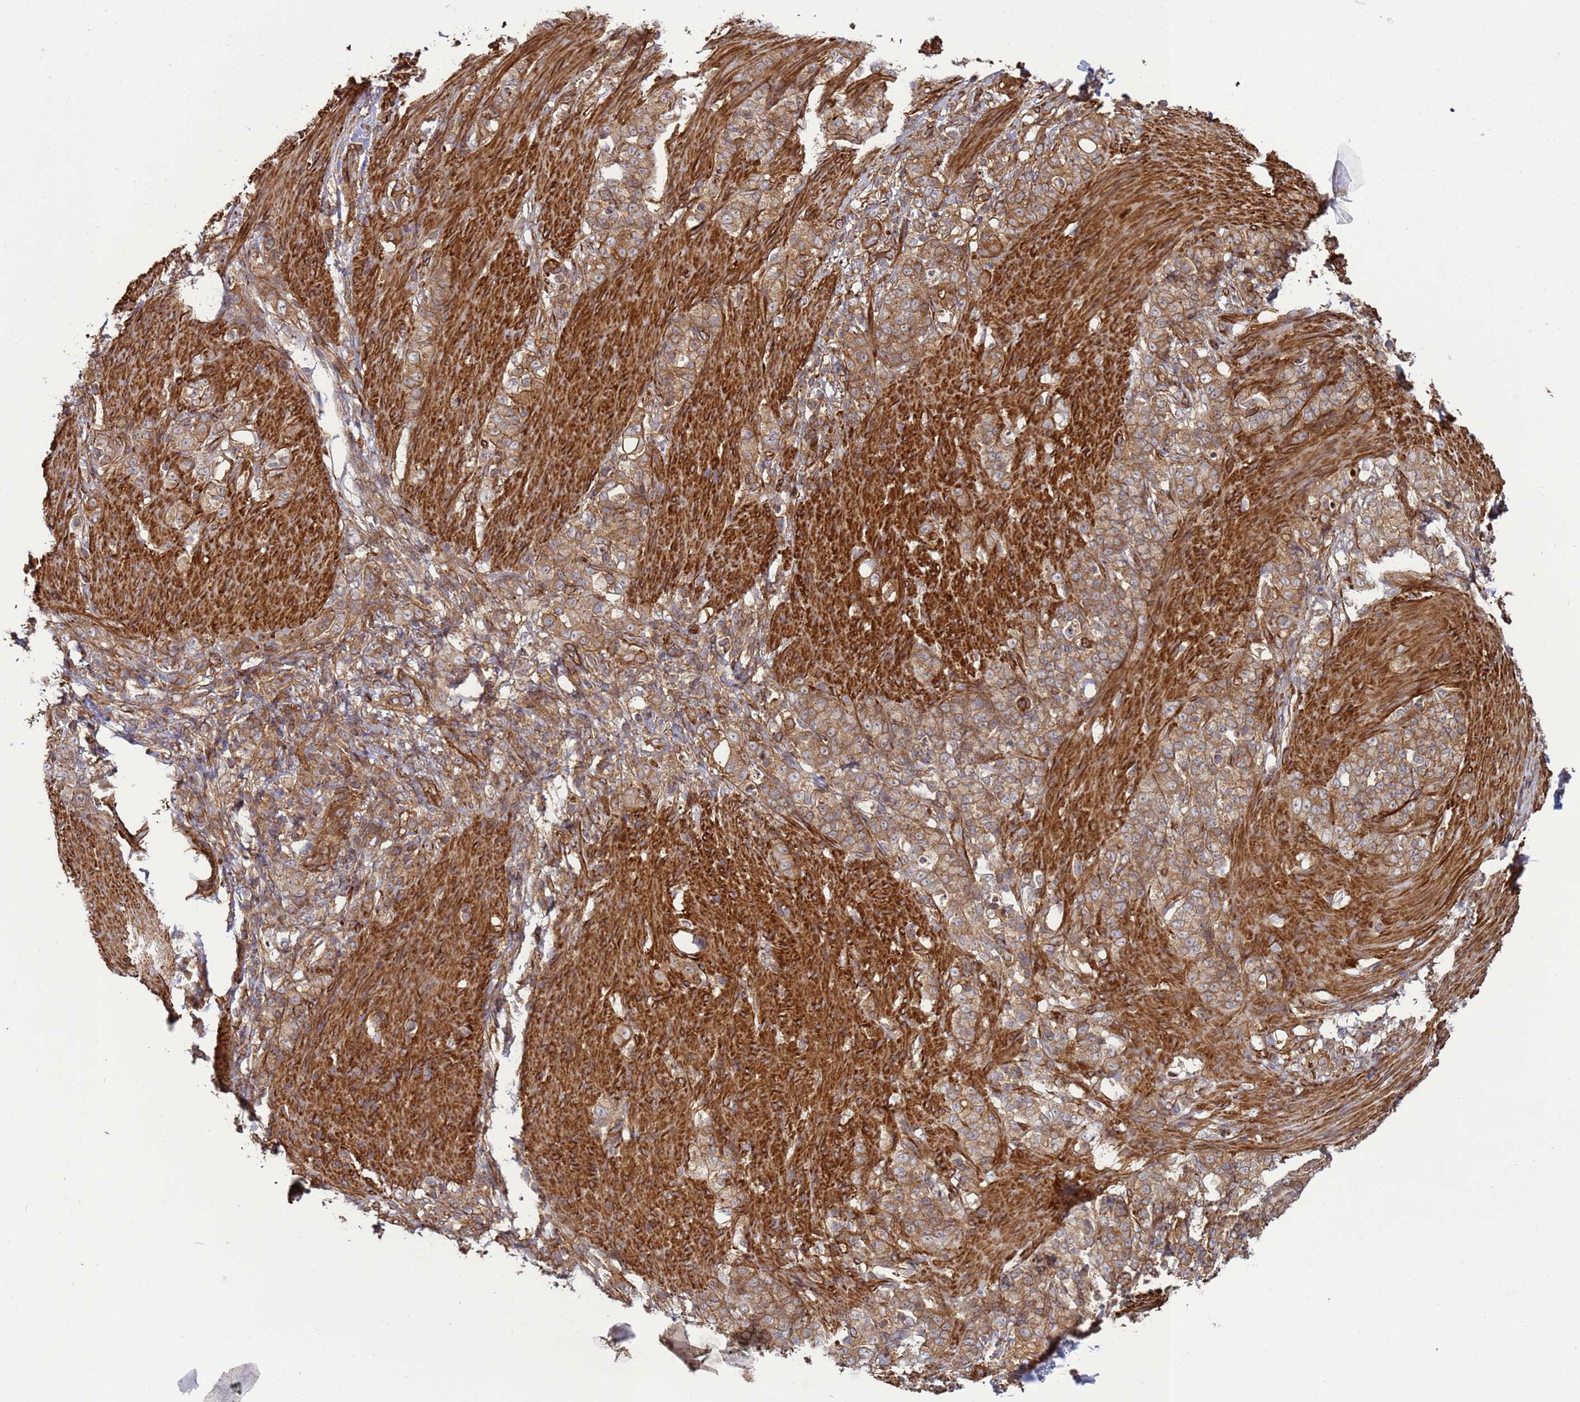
{"staining": {"intensity": "moderate", "quantity": ">75%", "location": "cytoplasmic/membranous"}, "tissue": "stomach cancer", "cell_type": "Tumor cells", "image_type": "cancer", "snomed": [{"axis": "morphology", "description": "Adenocarcinoma, NOS"}, {"axis": "topography", "description": "Stomach"}], "caption": "An immunohistochemistry (IHC) histopathology image of tumor tissue is shown. Protein staining in brown shows moderate cytoplasmic/membranous positivity in adenocarcinoma (stomach) within tumor cells. (DAB (3,3'-diaminobenzidine) = brown stain, brightfield microscopy at high magnification).", "gene": "CNOT1", "patient": {"sex": "female", "age": 79}}